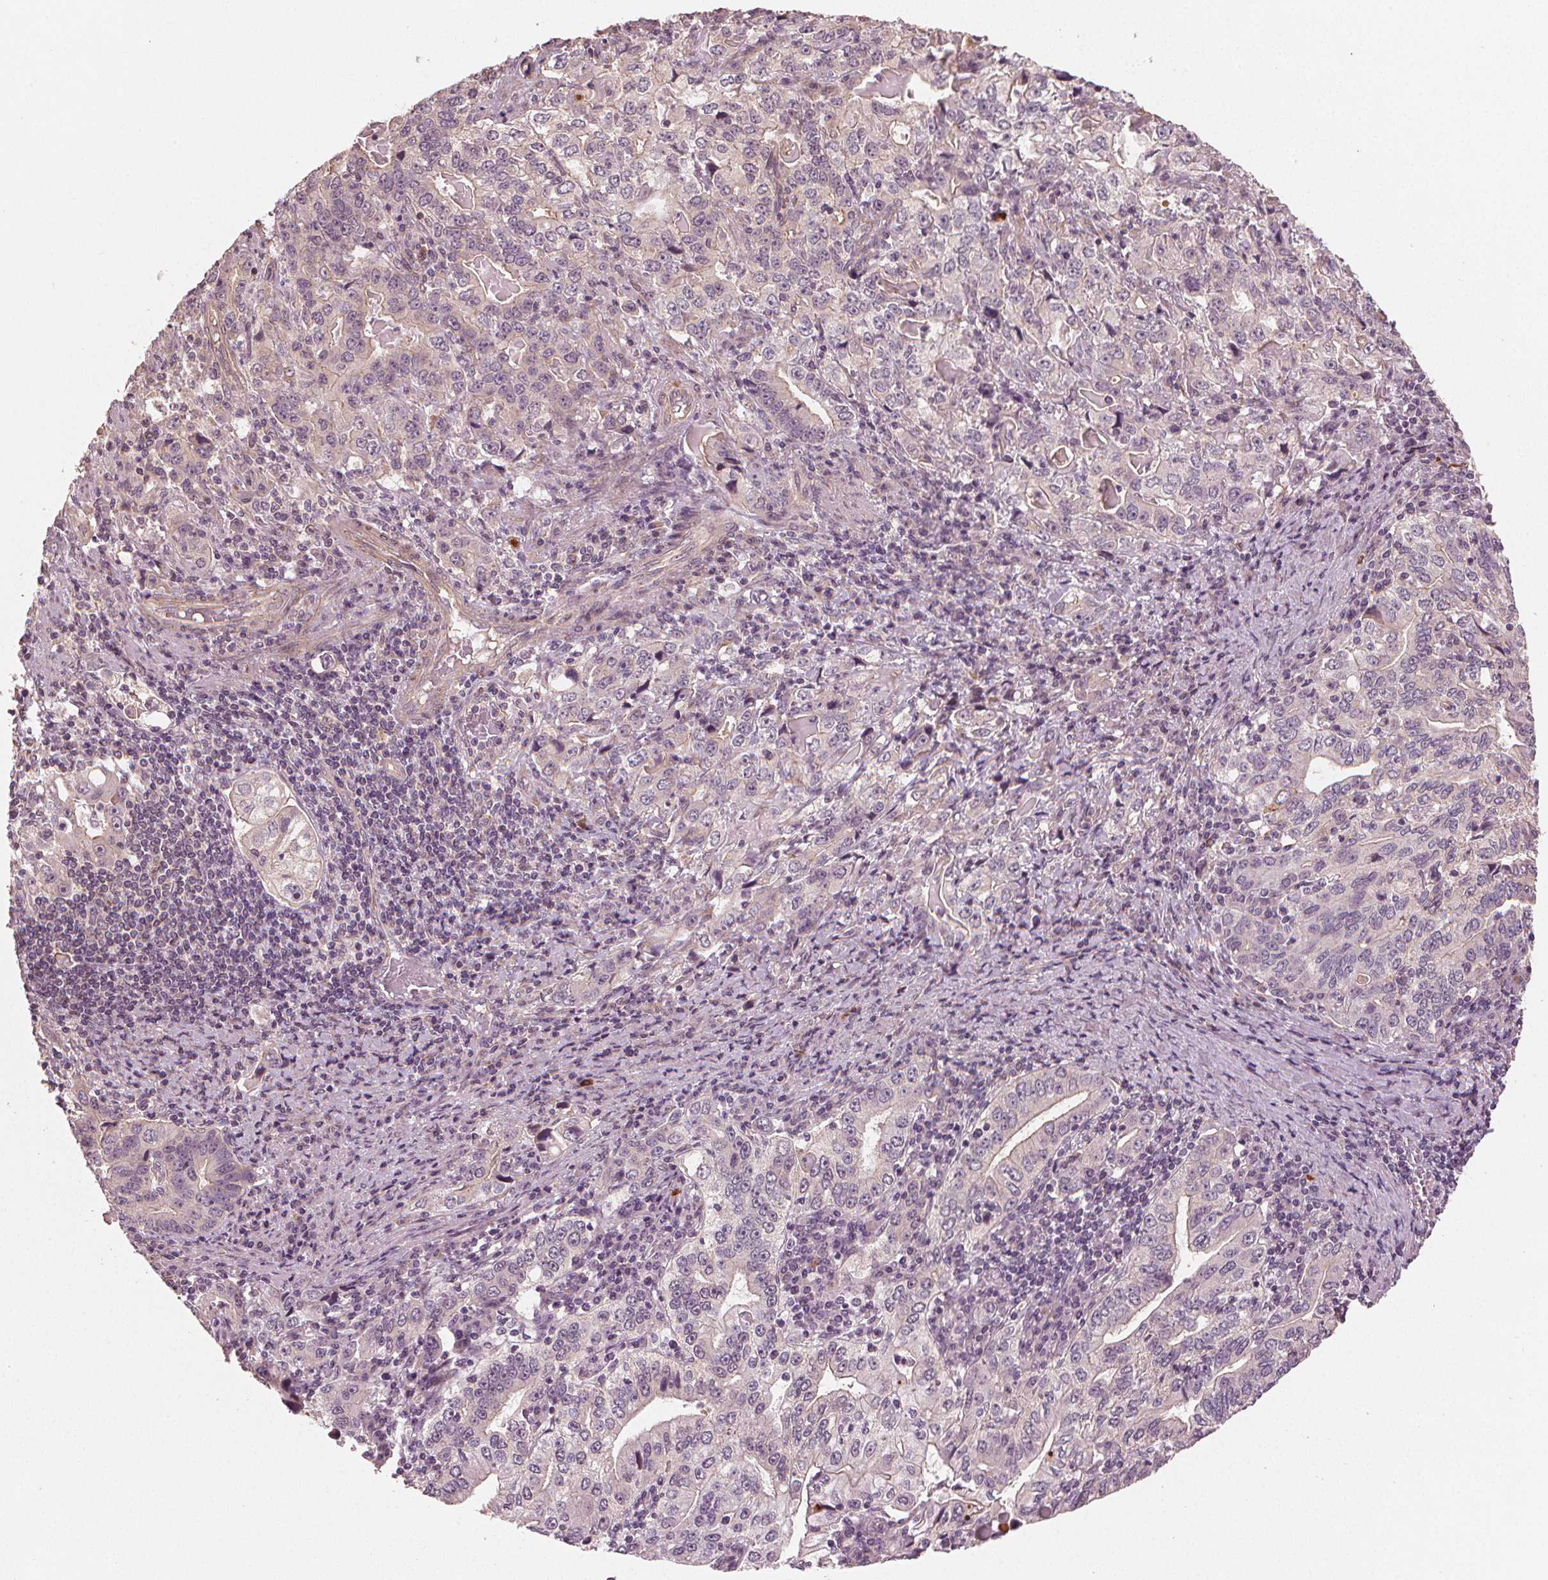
{"staining": {"intensity": "negative", "quantity": "none", "location": "none"}, "tissue": "stomach cancer", "cell_type": "Tumor cells", "image_type": "cancer", "snomed": [{"axis": "morphology", "description": "Adenocarcinoma, NOS"}, {"axis": "topography", "description": "Stomach, lower"}], "caption": "Immunohistochemistry (IHC) image of stomach adenocarcinoma stained for a protein (brown), which exhibits no staining in tumor cells. (DAB immunohistochemistry, high magnification).", "gene": "CLBA1", "patient": {"sex": "female", "age": 72}}